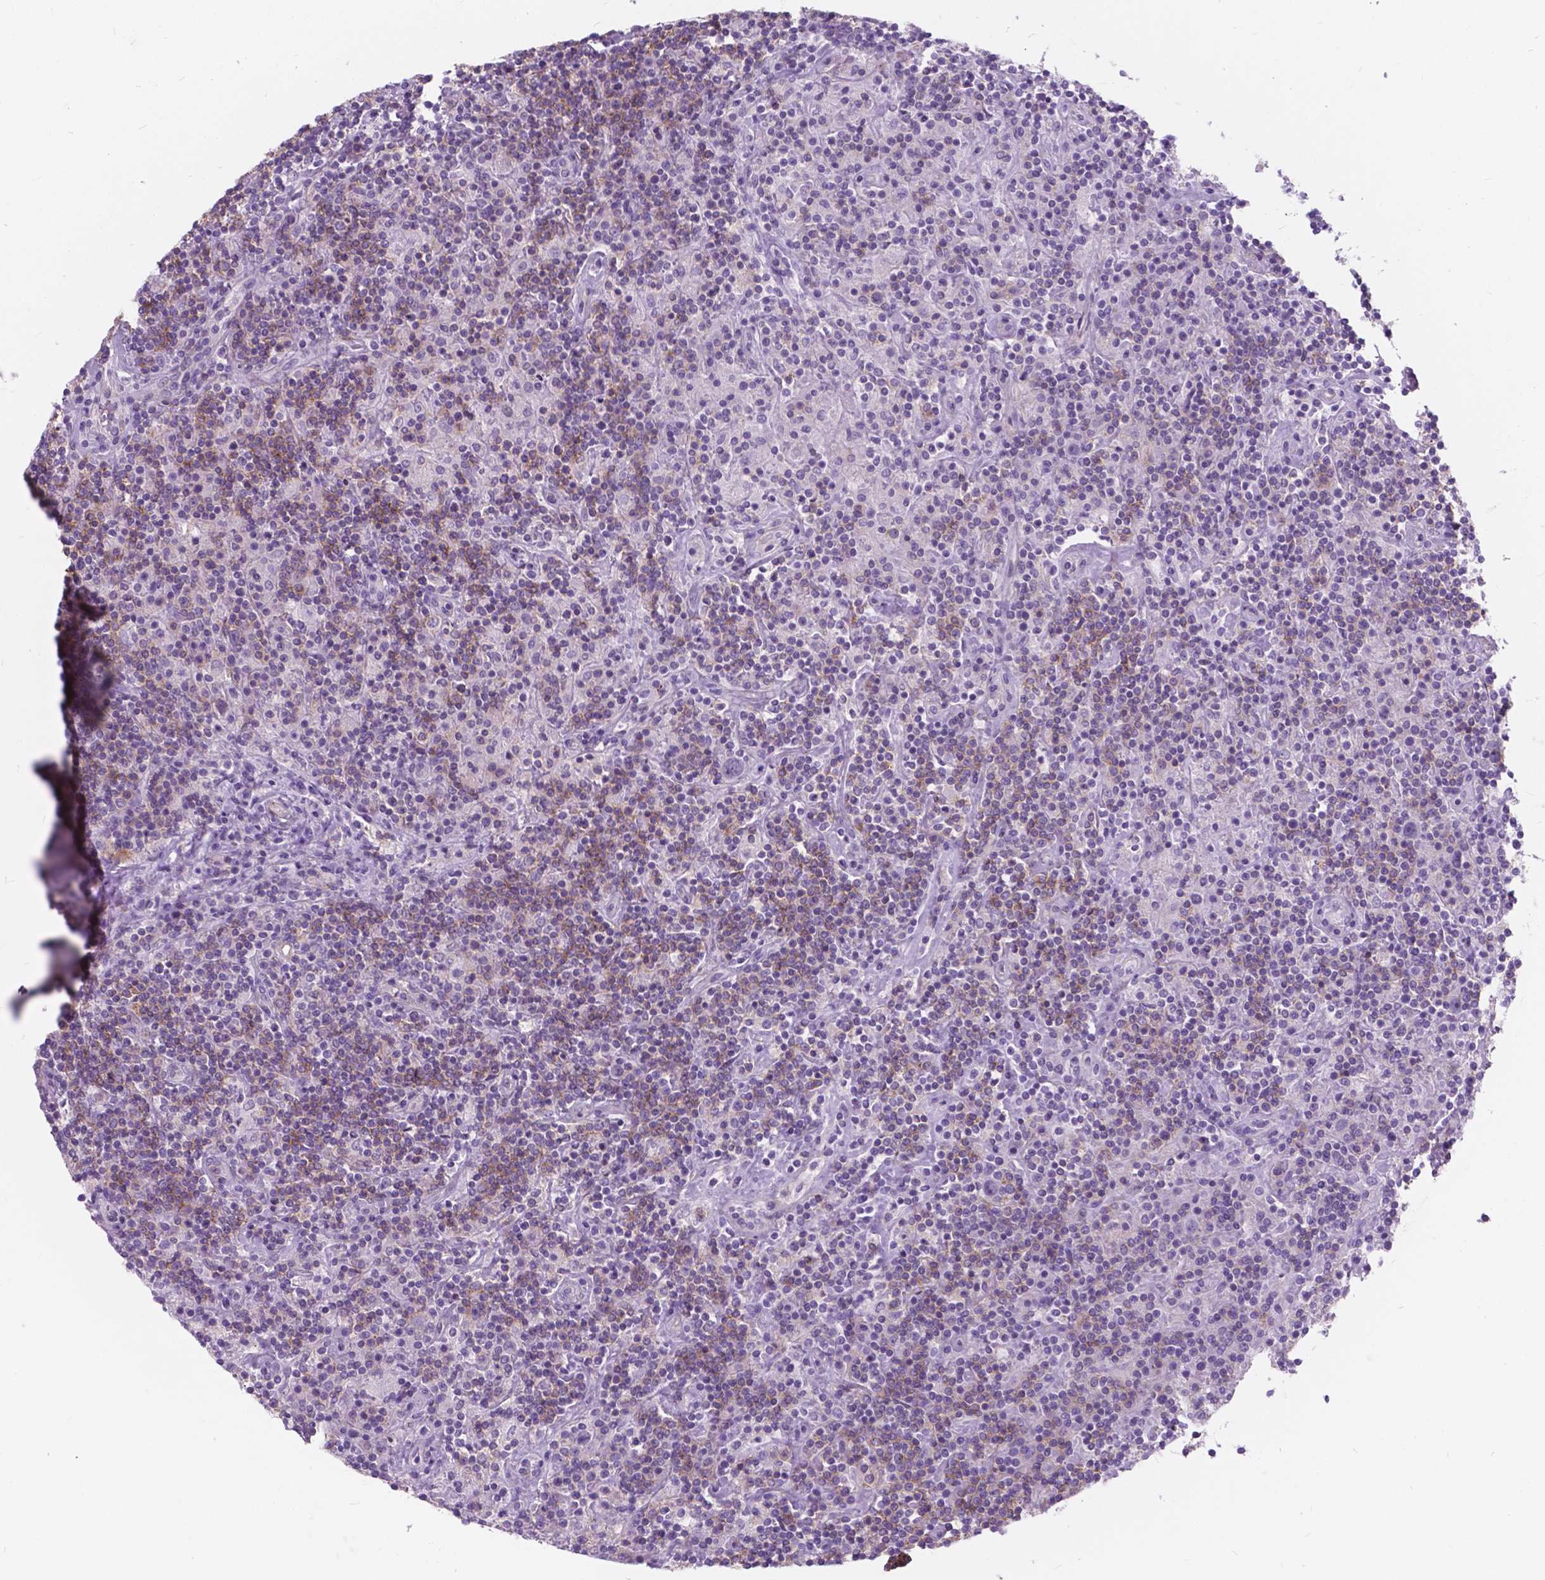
{"staining": {"intensity": "negative", "quantity": "none", "location": "none"}, "tissue": "lymphoma", "cell_type": "Tumor cells", "image_type": "cancer", "snomed": [{"axis": "morphology", "description": "Hodgkin's disease, NOS"}, {"axis": "topography", "description": "Lymph node"}], "caption": "Tumor cells show no significant positivity in Hodgkin's disease.", "gene": "KIAA0040", "patient": {"sex": "male", "age": 70}}